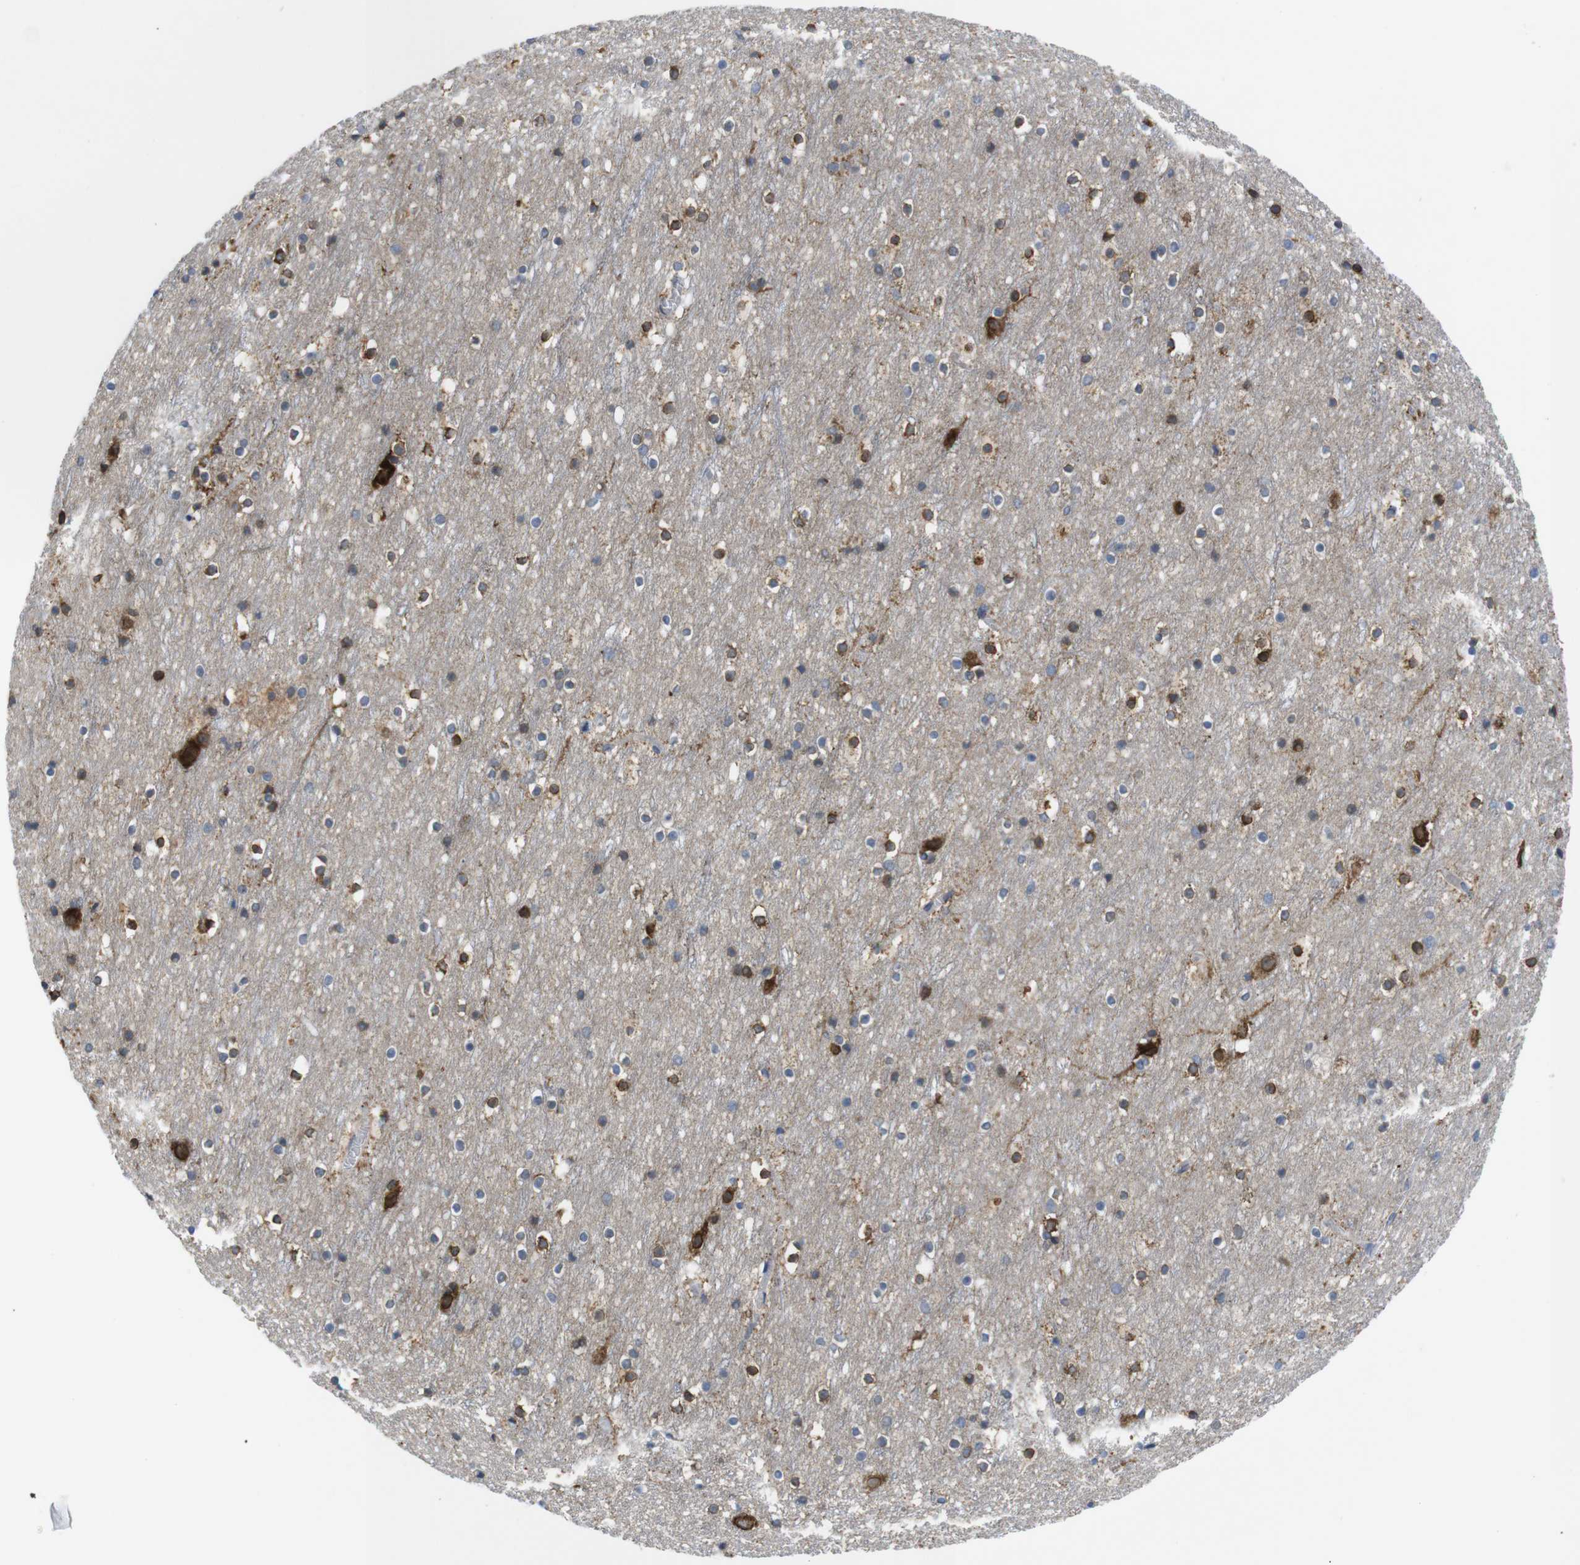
{"staining": {"intensity": "weak", "quantity": "25%-75%", "location": "cytoplasmic/membranous"}, "tissue": "cerebral cortex", "cell_type": "Endothelial cells", "image_type": "normal", "snomed": [{"axis": "morphology", "description": "Normal tissue, NOS"}, {"axis": "topography", "description": "Cerebral cortex"}], "caption": "Brown immunohistochemical staining in normal human cerebral cortex demonstrates weak cytoplasmic/membranous positivity in approximately 25%-75% of endothelial cells.", "gene": "HACD3", "patient": {"sex": "male", "age": 45}}